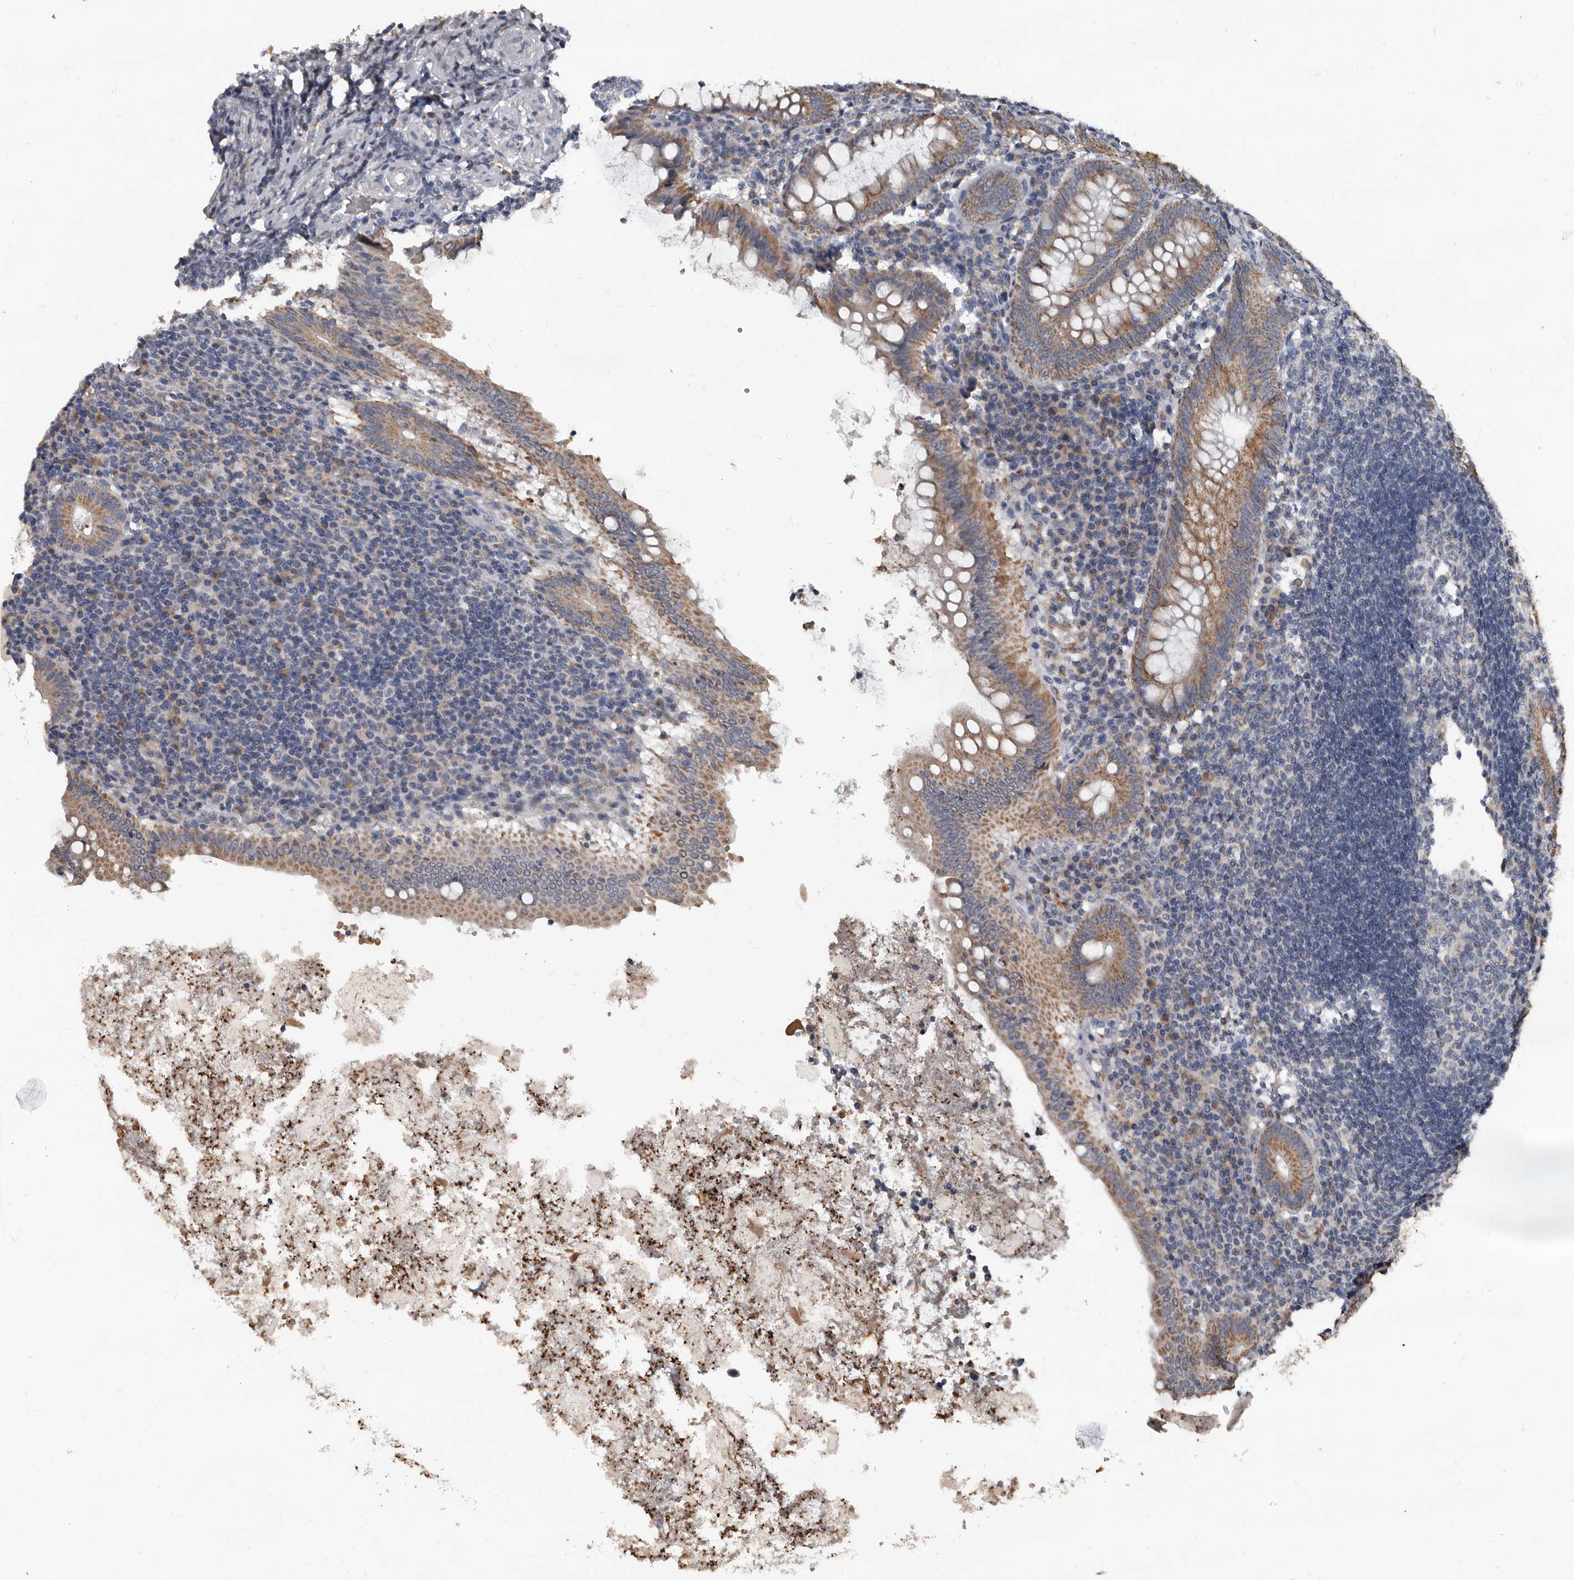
{"staining": {"intensity": "moderate", "quantity": ">75%", "location": "cytoplasmic/membranous"}, "tissue": "appendix", "cell_type": "Glandular cells", "image_type": "normal", "snomed": [{"axis": "morphology", "description": "Normal tissue, NOS"}, {"axis": "topography", "description": "Appendix"}], "caption": "Brown immunohistochemical staining in benign human appendix demonstrates moderate cytoplasmic/membranous staining in approximately >75% of glandular cells. The staining was performed using DAB to visualize the protein expression in brown, while the nuclei were stained in blue with hematoxylin (Magnification: 20x).", "gene": "GREB1", "patient": {"sex": "female", "age": 54}}